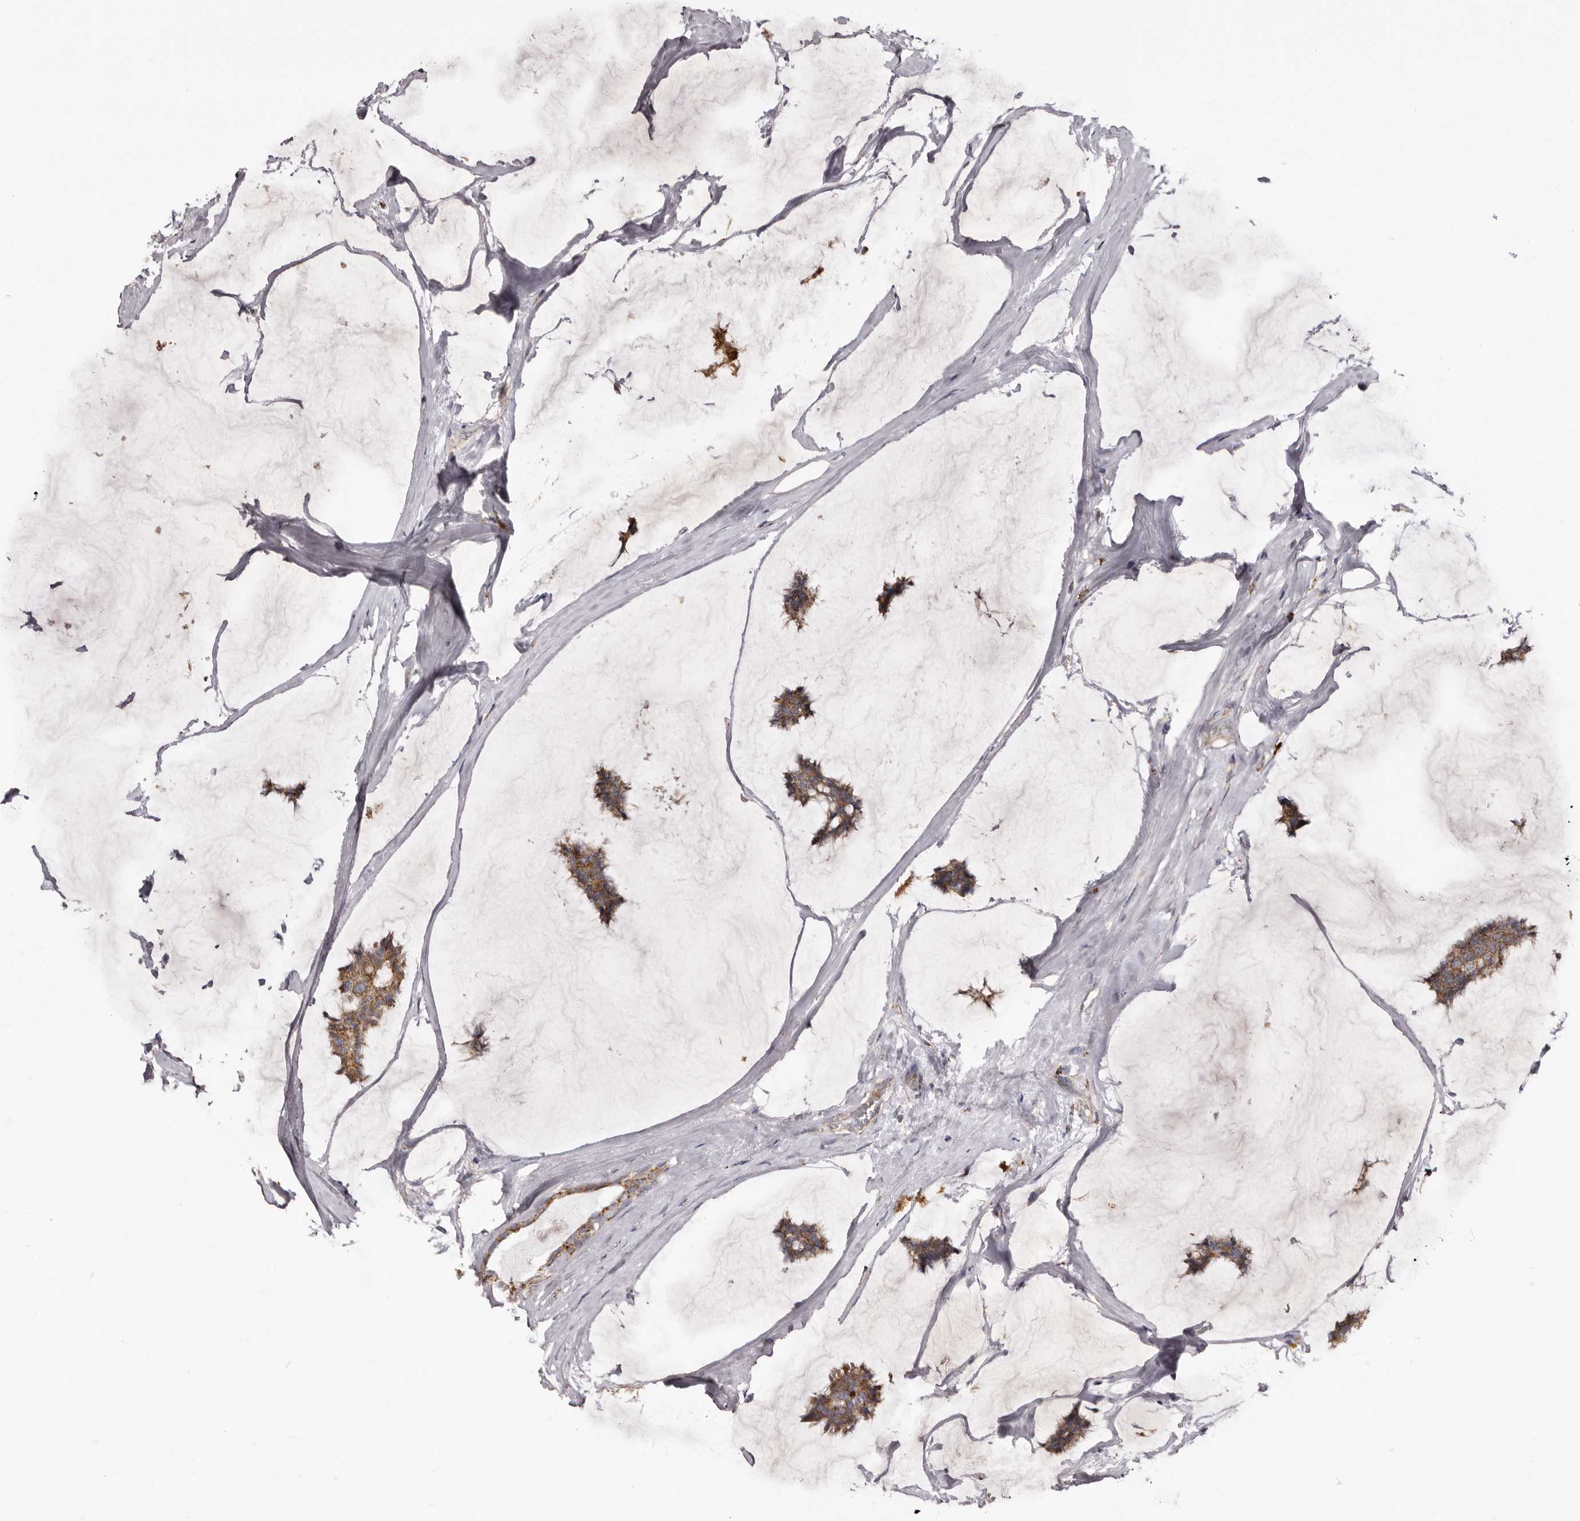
{"staining": {"intensity": "moderate", "quantity": ">75%", "location": "cytoplasmic/membranous"}, "tissue": "breast cancer", "cell_type": "Tumor cells", "image_type": "cancer", "snomed": [{"axis": "morphology", "description": "Duct carcinoma"}, {"axis": "topography", "description": "Breast"}], "caption": "This micrograph shows immunohistochemistry staining of breast cancer (infiltrating ductal carcinoma), with medium moderate cytoplasmic/membranous staining in approximately >75% of tumor cells.", "gene": "MECR", "patient": {"sex": "female", "age": 93}}